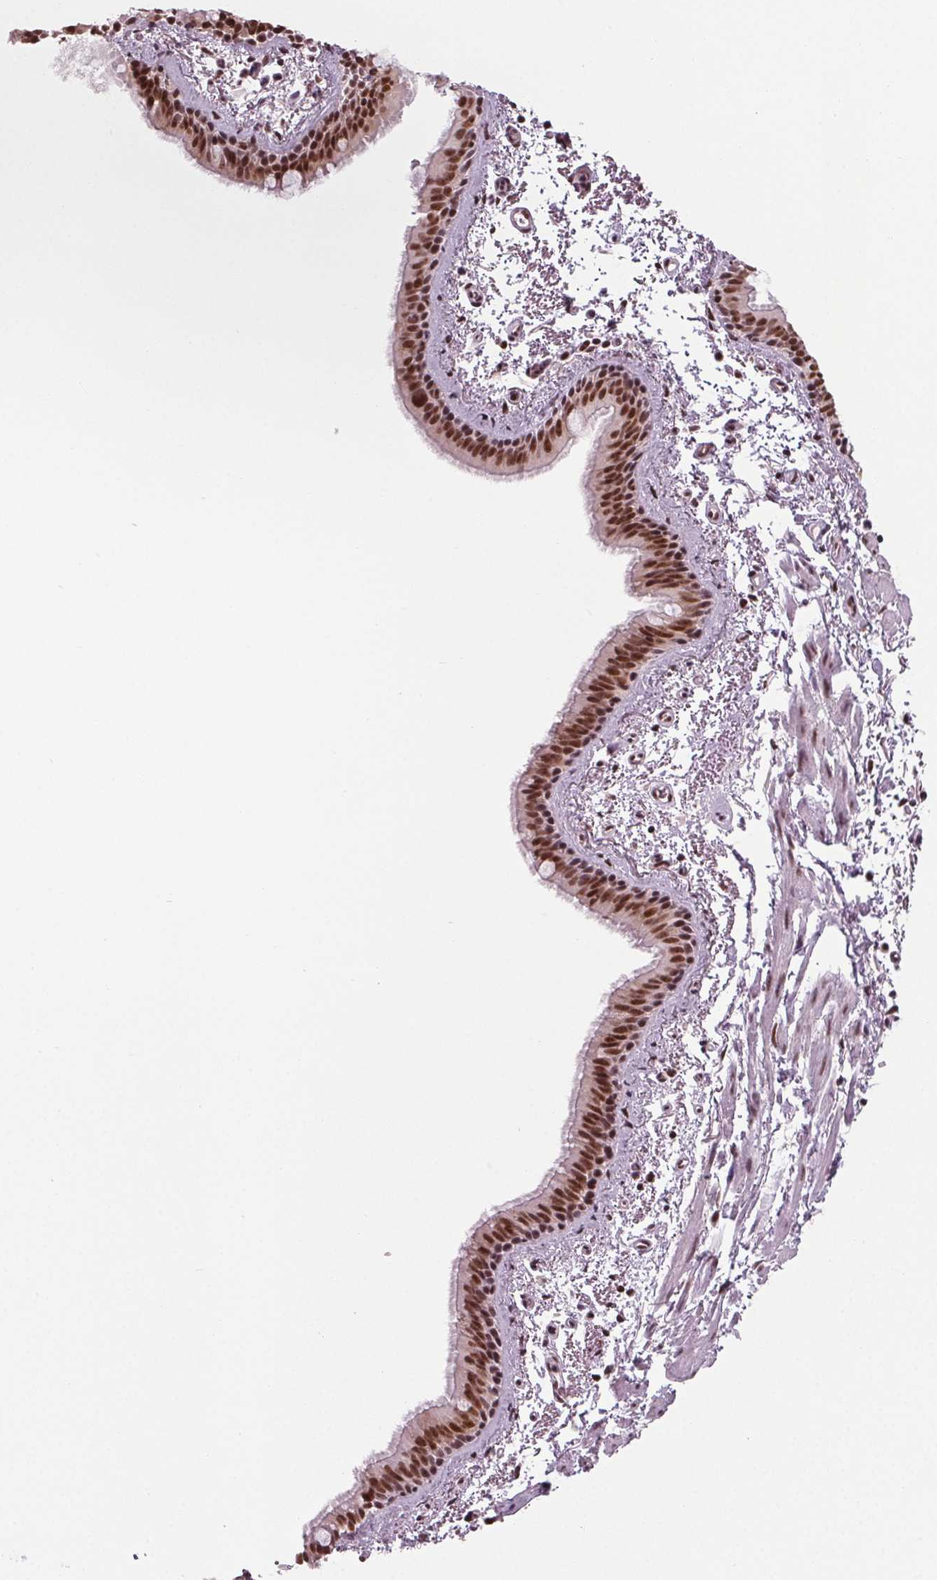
{"staining": {"intensity": "strong", "quantity": ">75%", "location": "nuclear"}, "tissue": "bronchus", "cell_type": "Respiratory epithelial cells", "image_type": "normal", "snomed": [{"axis": "morphology", "description": "Normal tissue, NOS"}, {"axis": "topography", "description": "Bronchus"}], "caption": "Human bronchus stained for a protein (brown) reveals strong nuclear positive positivity in about >75% of respiratory epithelial cells.", "gene": "DDX41", "patient": {"sex": "female", "age": 61}}